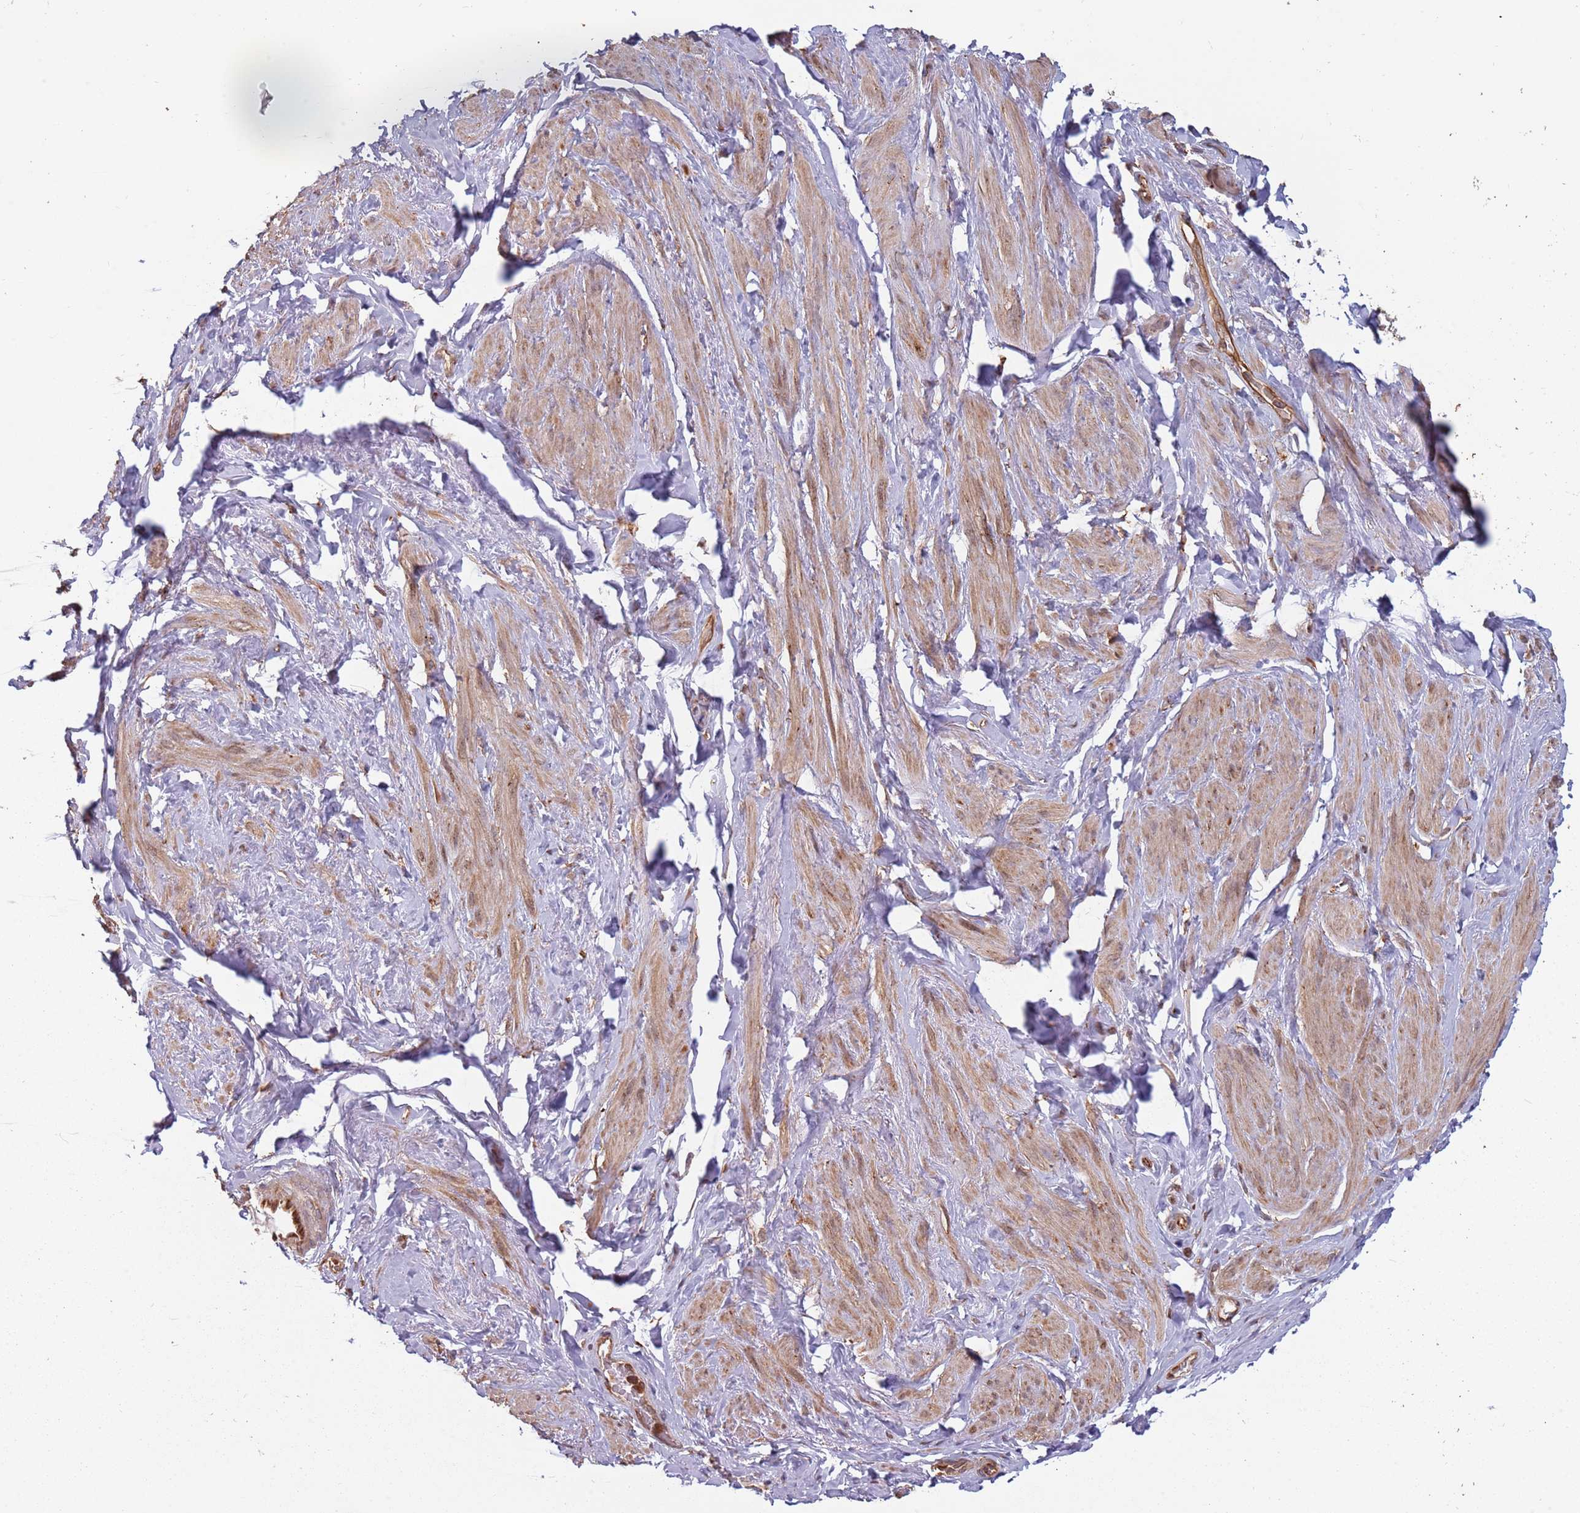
{"staining": {"intensity": "moderate", "quantity": "25%-75%", "location": "cytoplasmic/membranous"}, "tissue": "smooth muscle", "cell_type": "Smooth muscle cells", "image_type": "normal", "snomed": [{"axis": "morphology", "description": "Normal tissue, NOS"}, {"axis": "topography", "description": "Smooth muscle"}, {"axis": "topography", "description": "Peripheral nerve tissue"}], "caption": "This micrograph displays immunohistochemistry staining of unremarkable human smooth muscle, with medium moderate cytoplasmic/membranous positivity in approximately 25%-75% of smooth muscle cells.", "gene": "COG4", "patient": {"sex": "male", "age": 69}}